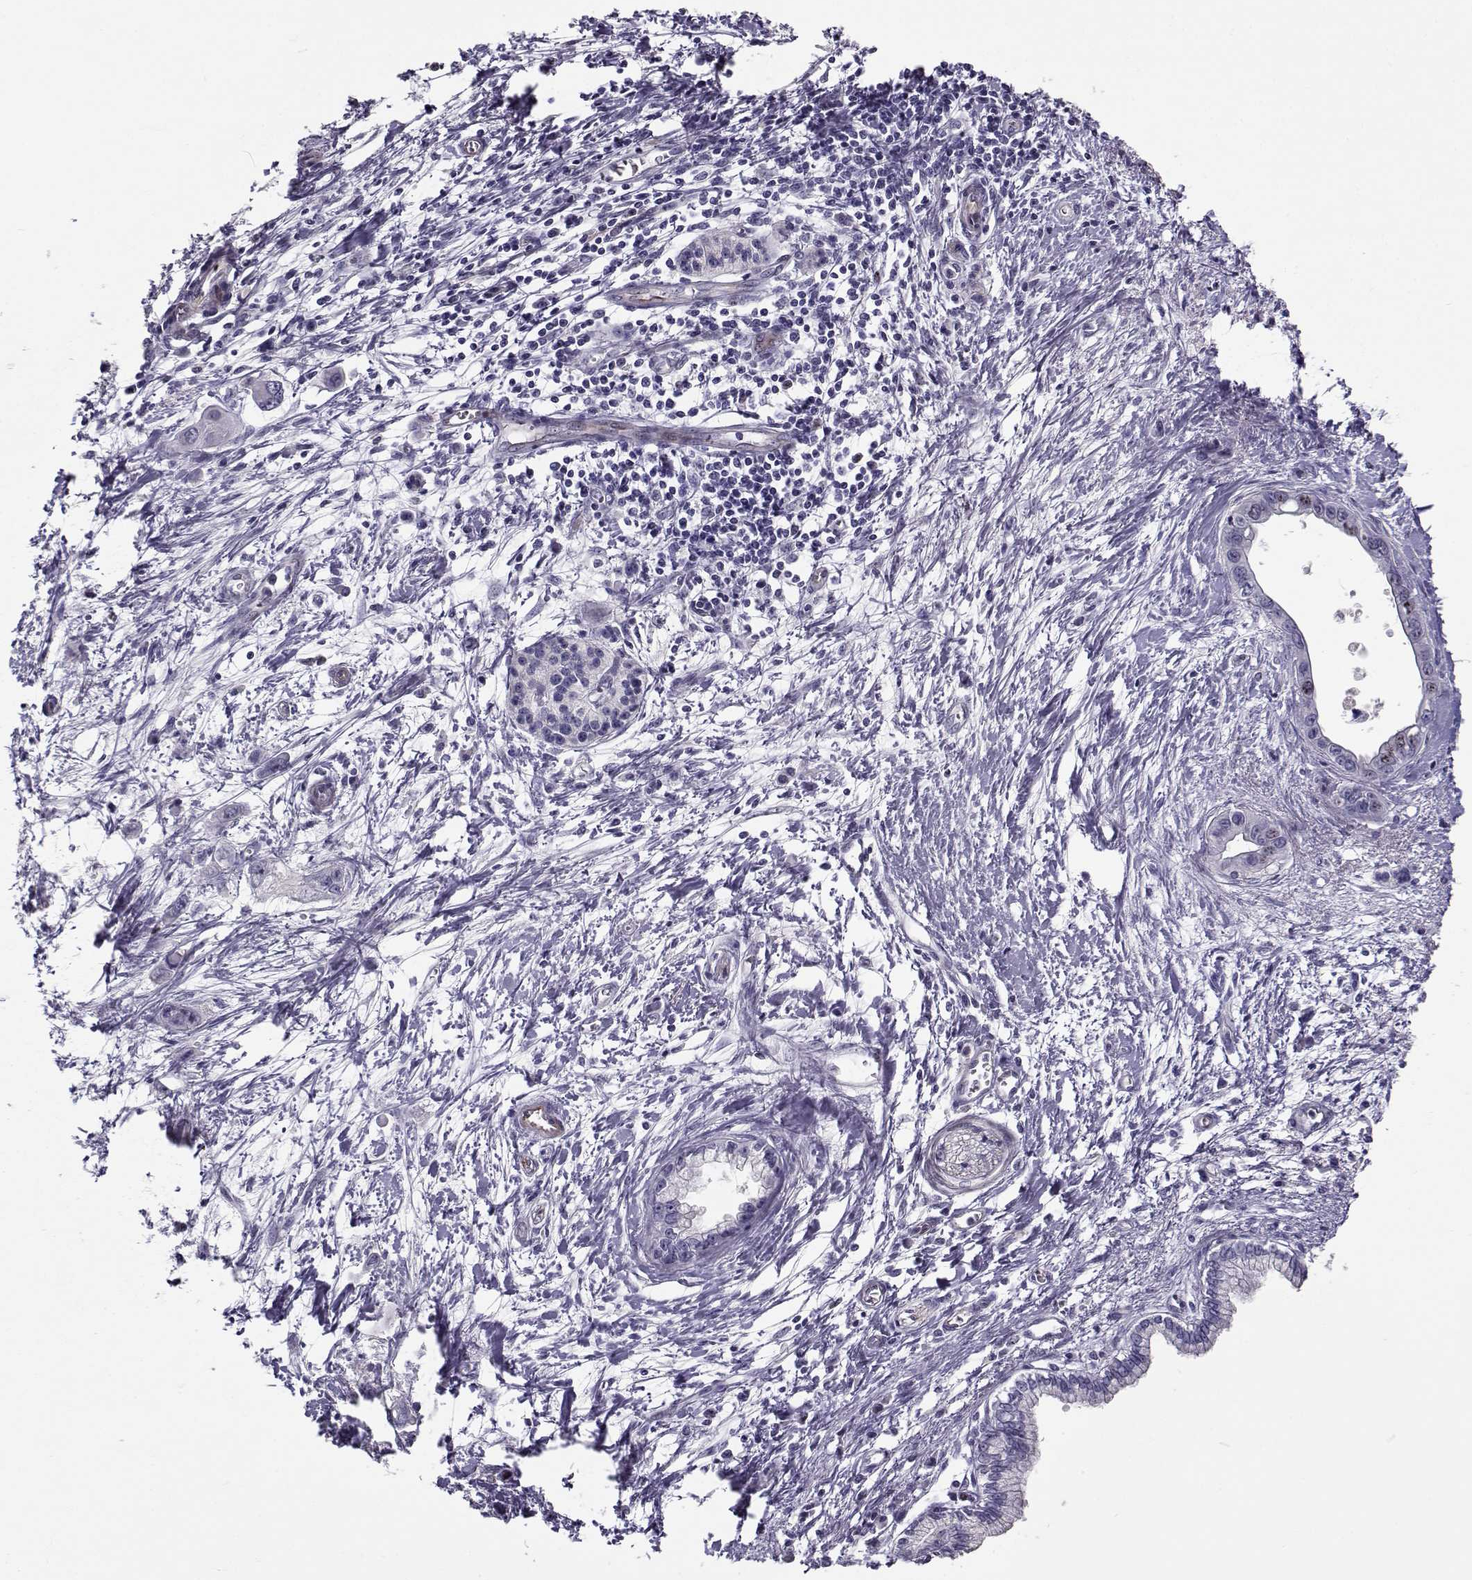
{"staining": {"intensity": "weak", "quantity": "<25%", "location": "nuclear"}, "tissue": "pancreatic cancer", "cell_type": "Tumor cells", "image_type": "cancer", "snomed": [{"axis": "morphology", "description": "Adenocarcinoma, NOS"}, {"axis": "topography", "description": "Pancreas"}], "caption": "Immunohistochemistry of human adenocarcinoma (pancreatic) displays no positivity in tumor cells. (DAB (3,3'-diaminobenzidine) immunohistochemistry (IHC) with hematoxylin counter stain).", "gene": "NPW", "patient": {"sex": "male", "age": 60}}